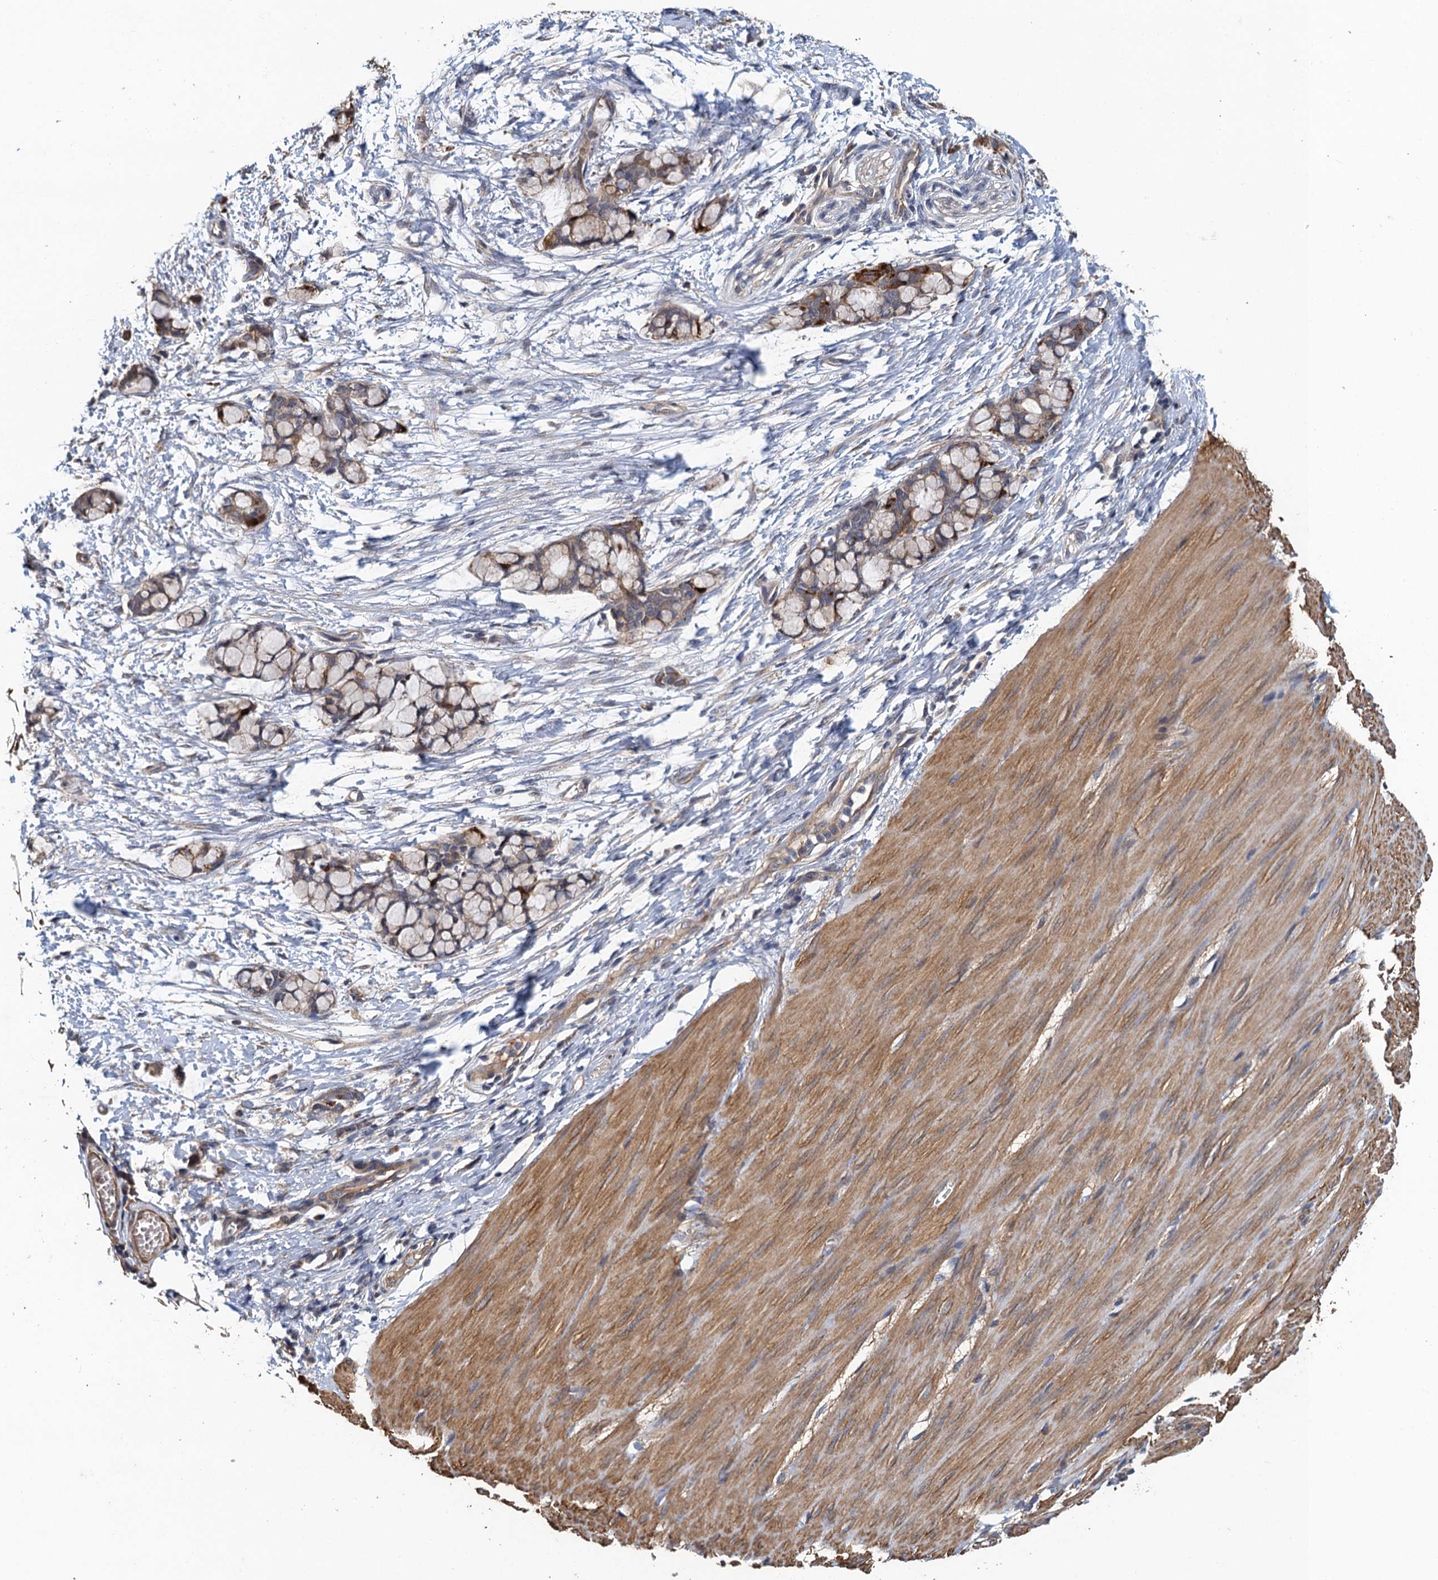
{"staining": {"intensity": "moderate", "quantity": ">75%", "location": "cytoplasmic/membranous"}, "tissue": "smooth muscle", "cell_type": "Smooth muscle cells", "image_type": "normal", "snomed": [{"axis": "morphology", "description": "Normal tissue, NOS"}, {"axis": "morphology", "description": "Adenocarcinoma, NOS"}, {"axis": "topography", "description": "Colon"}, {"axis": "topography", "description": "Peripheral nerve tissue"}], "caption": "An immunohistochemistry (IHC) image of benign tissue is shown. Protein staining in brown labels moderate cytoplasmic/membranous positivity in smooth muscle within smooth muscle cells.", "gene": "MEAK7", "patient": {"sex": "male", "age": 14}}